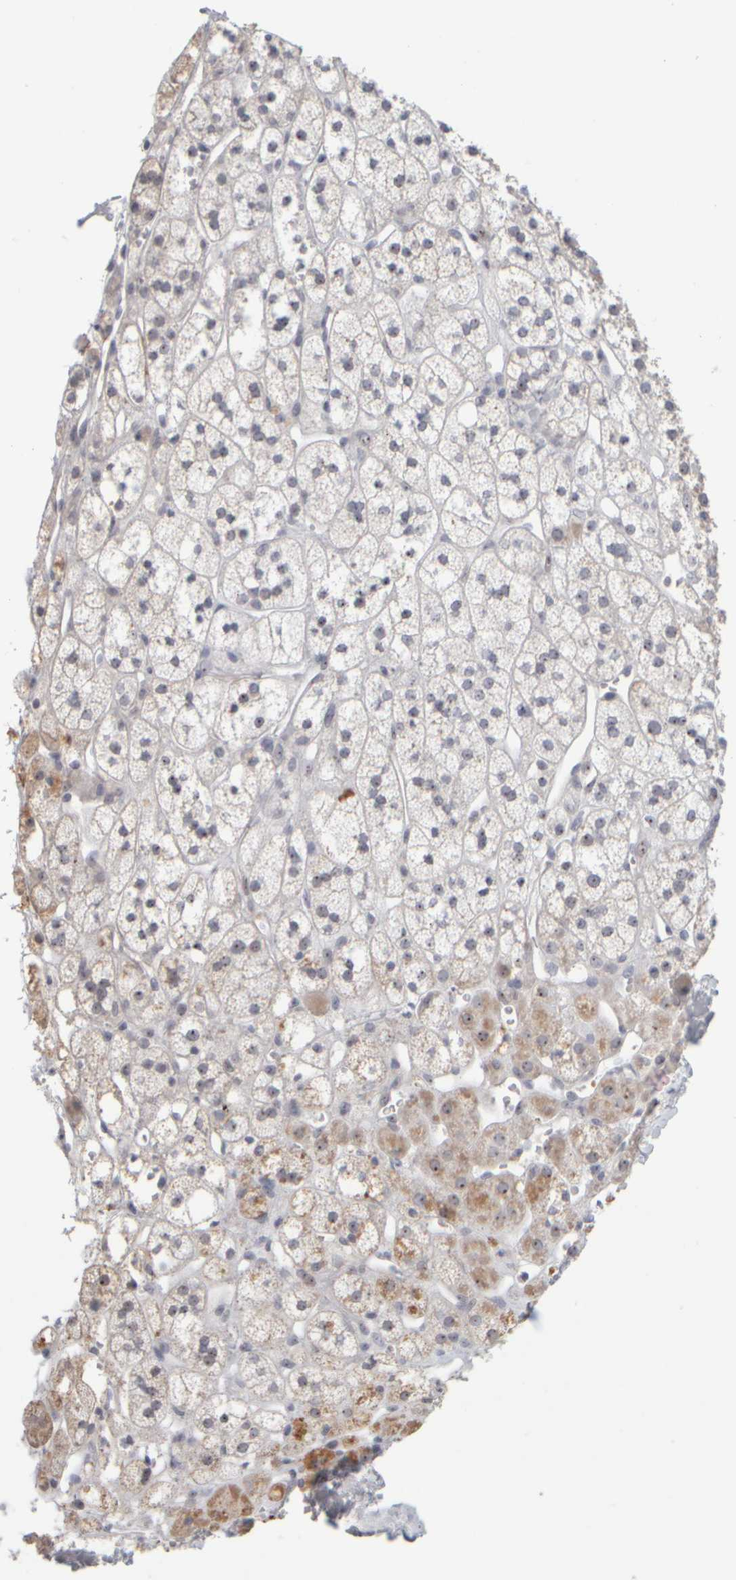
{"staining": {"intensity": "moderate", "quantity": "<25%", "location": "cytoplasmic/membranous"}, "tissue": "adrenal gland", "cell_type": "Glandular cells", "image_type": "normal", "snomed": [{"axis": "morphology", "description": "Normal tissue, NOS"}, {"axis": "topography", "description": "Adrenal gland"}], "caption": "This photomicrograph exhibits unremarkable adrenal gland stained with immunohistochemistry to label a protein in brown. The cytoplasmic/membranous of glandular cells show moderate positivity for the protein. Nuclei are counter-stained blue.", "gene": "DCXR", "patient": {"sex": "male", "age": 56}}